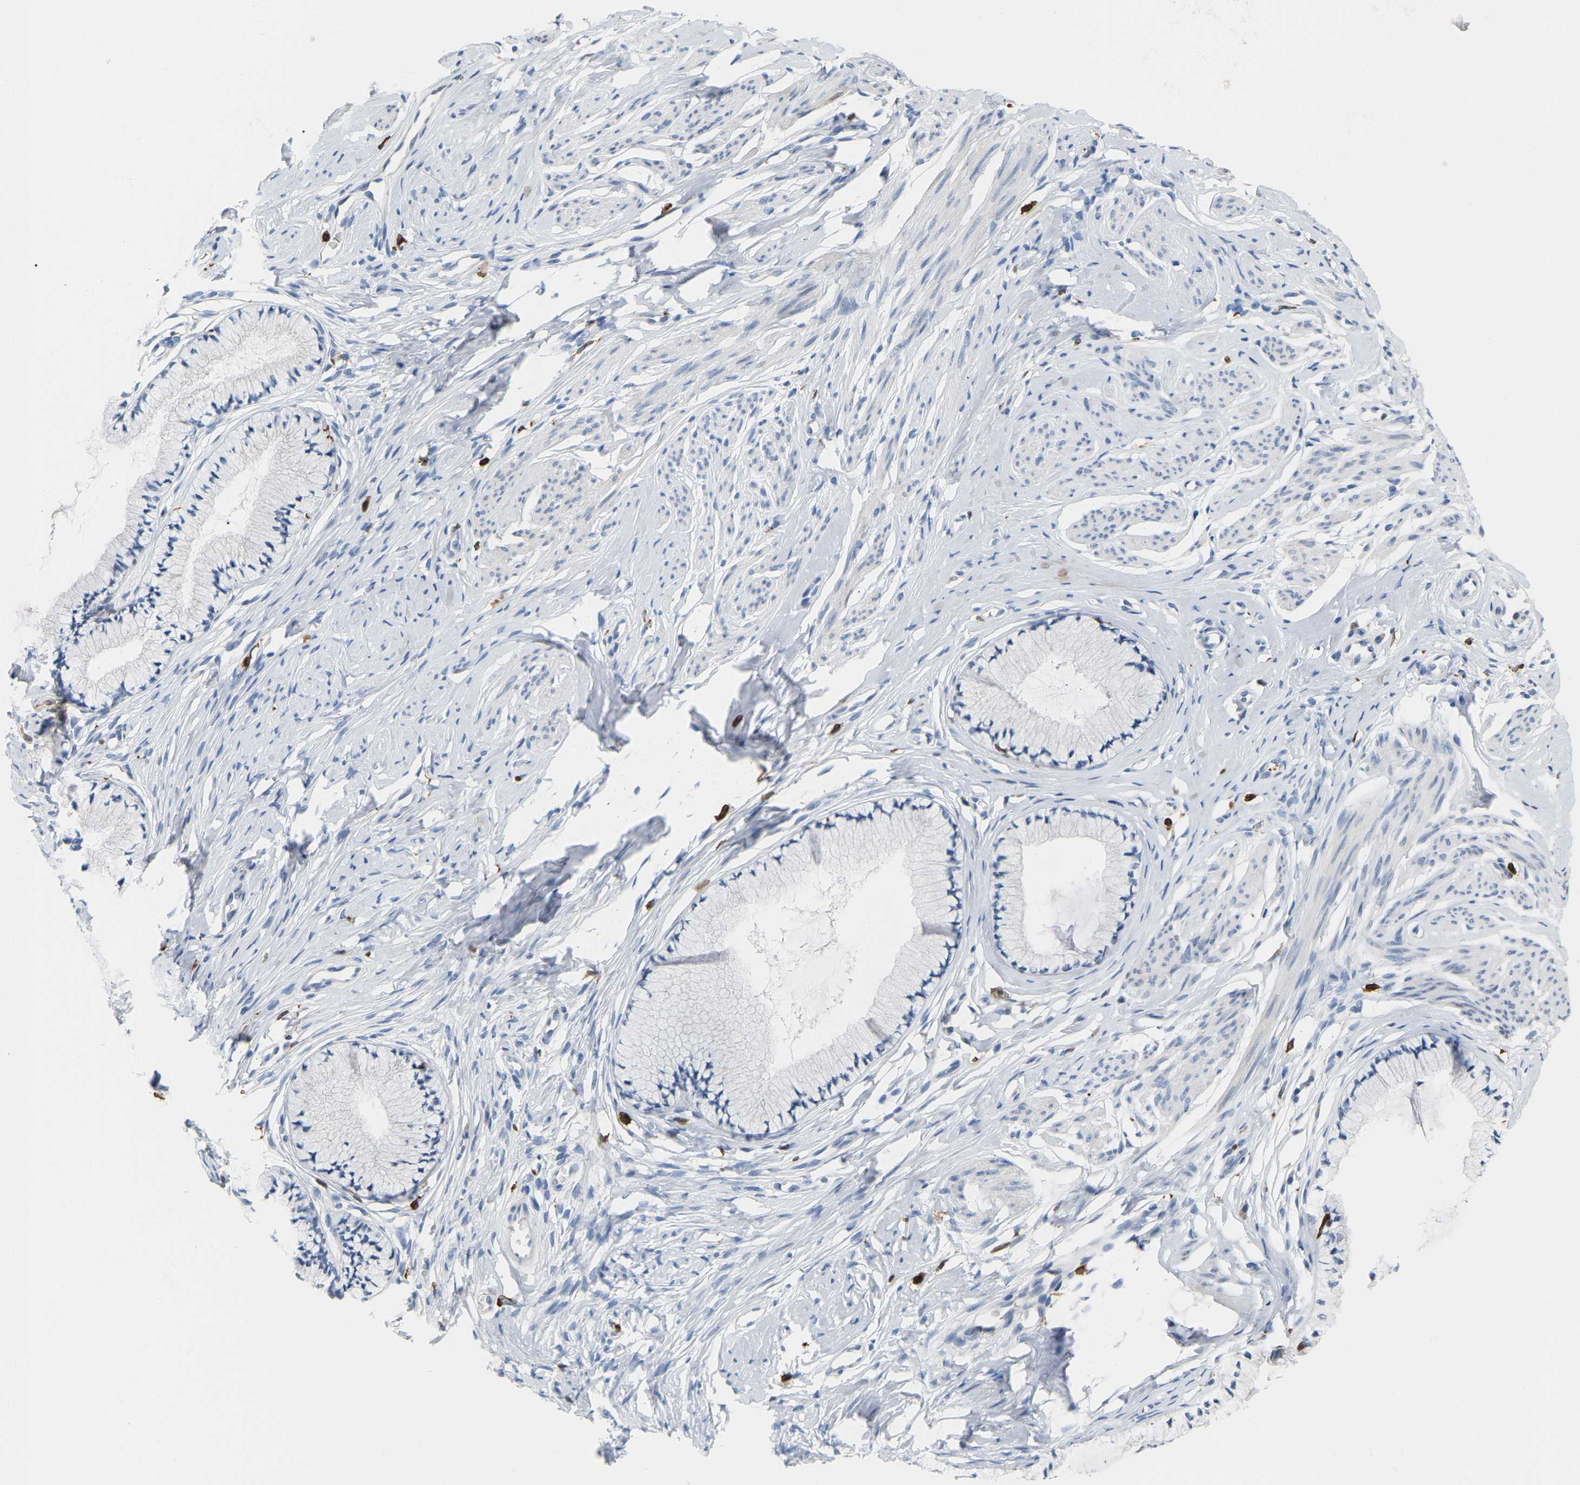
{"staining": {"intensity": "negative", "quantity": "none", "location": "none"}, "tissue": "cervix", "cell_type": "Glandular cells", "image_type": "normal", "snomed": [{"axis": "morphology", "description": "Normal tissue, NOS"}, {"axis": "topography", "description": "Cervix"}], "caption": "Glandular cells show no significant expression in unremarkable cervix.", "gene": "PTGS1", "patient": {"sex": "female", "age": 77}}